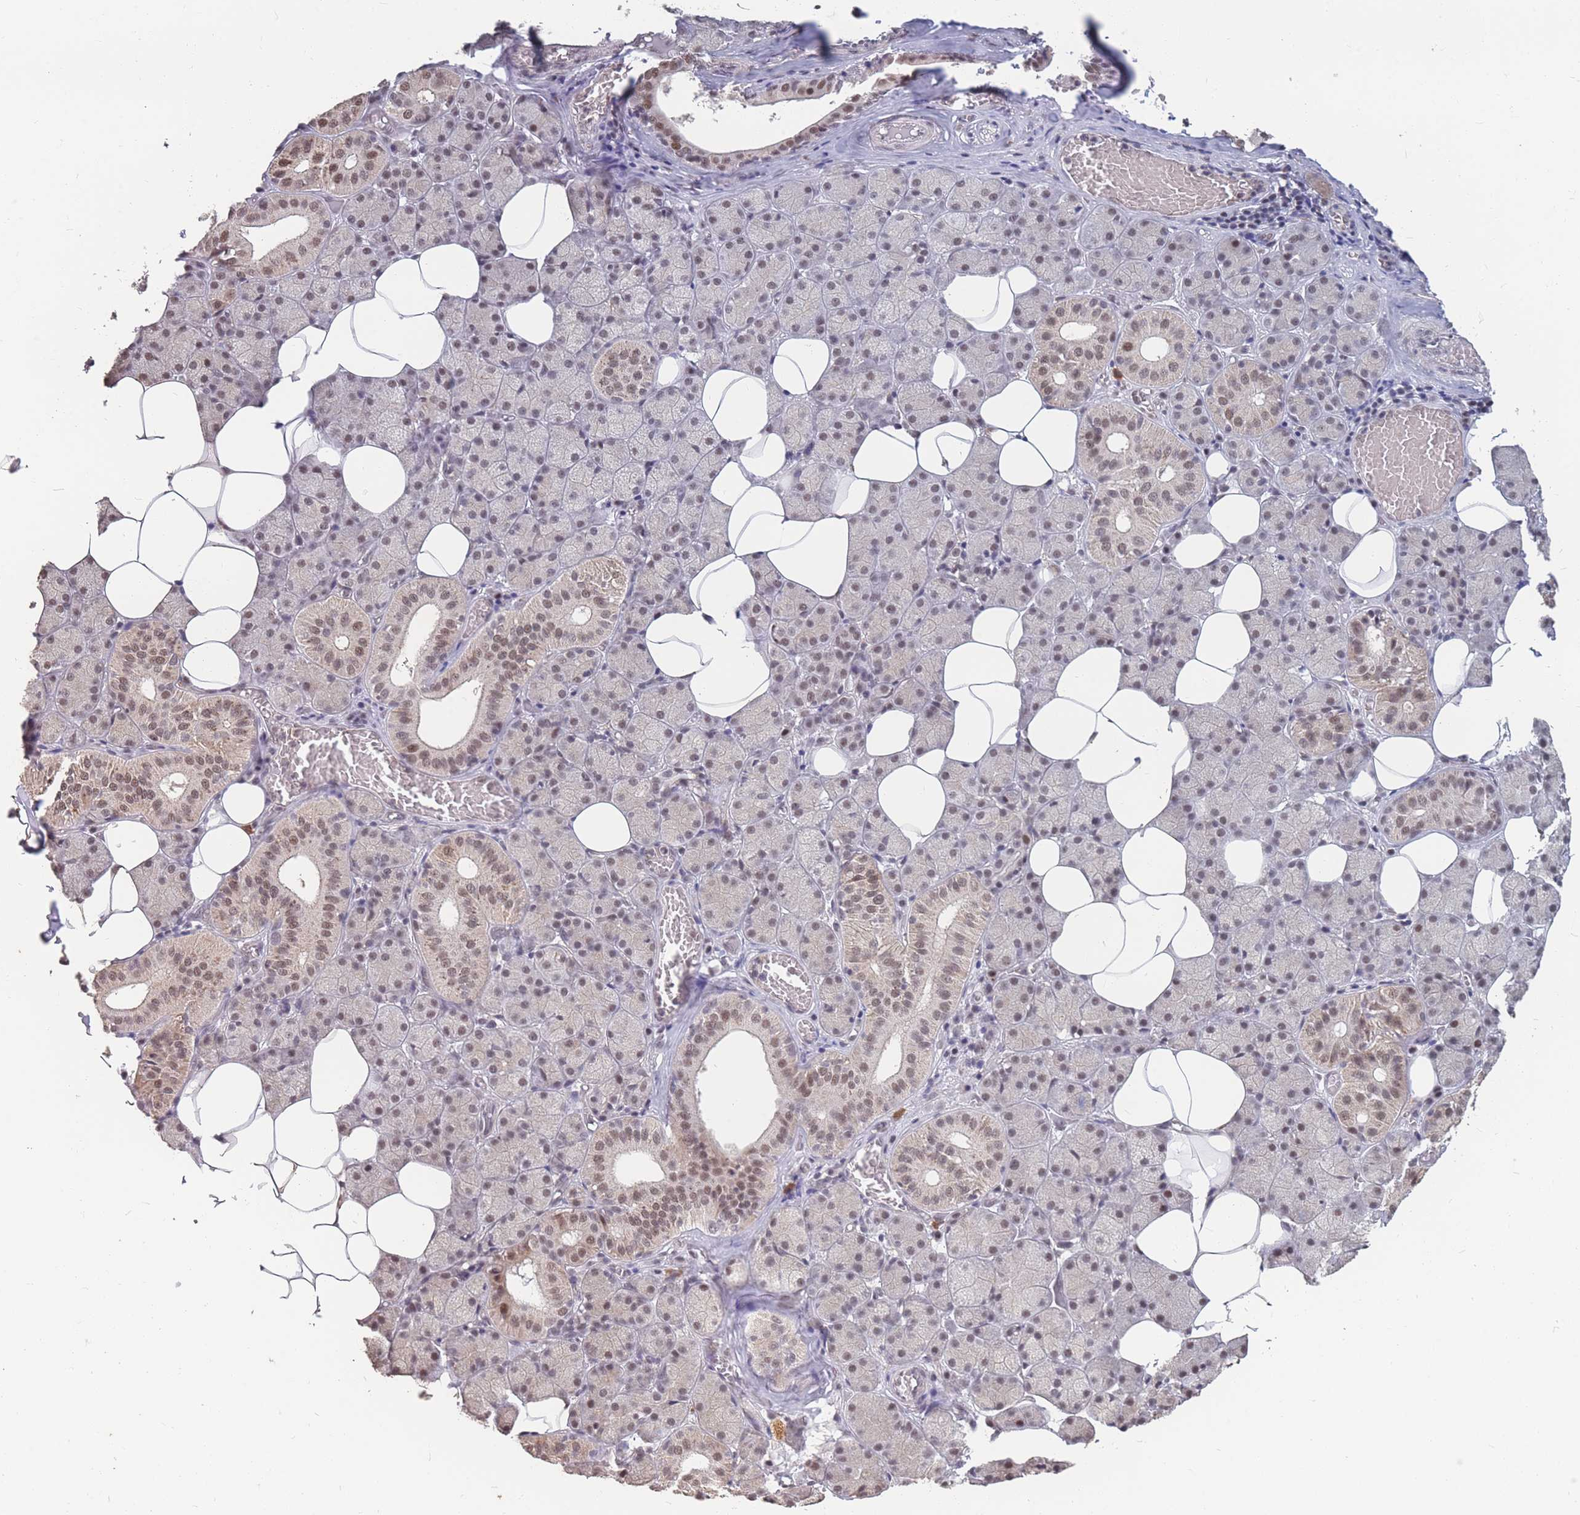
{"staining": {"intensity": "moderate", "quantity": "<25%", "location": "nuclear"}, "tissue": "salivary gland", "cell_type": "Glandular cells", "image_type": "normal", "snomed": [{"axis": "morphology", "description": "Normal tissue, NOS"}, {"axis": "topography", "description": "Salivary gland"}], "caption": "Immunohistochemical staining of benign human salivary gland demonstrates <25% levels of moderate nuclear protein expression in about <25% of glandular cells.", "gene": "SNRPA1", "patient": {"sex": "female", "age": 33}}